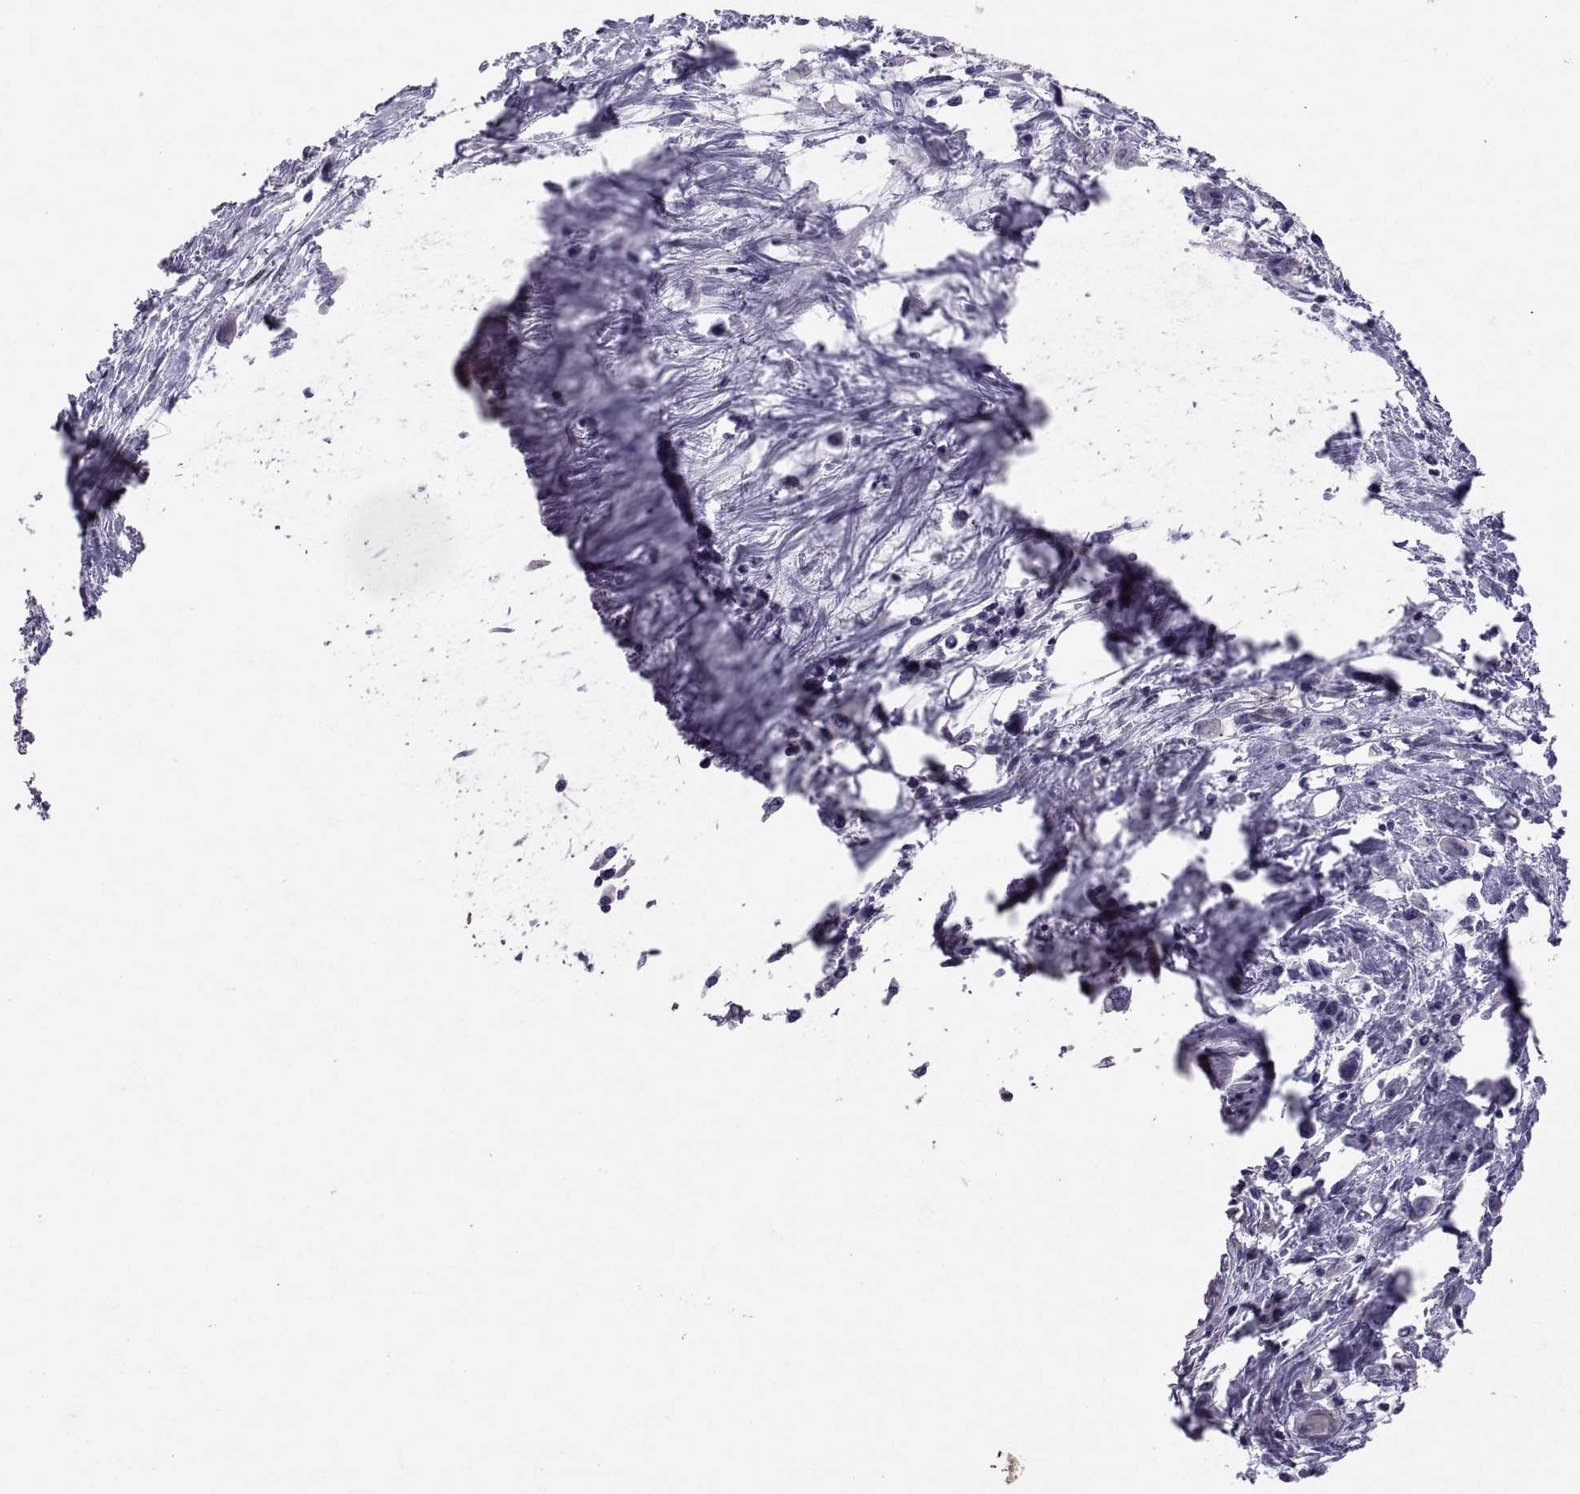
{"staining": {"intensity": "negative", "quantity": "none", "location": "none"}, "tissue": "stomach cancer", "cell_type": "Tumor cells", "image_type": "cancer", "snomed": [{"axis": "morphology", "description": "Adenocarcinoma, NOS"}, {"axis": "topography", "description": "Stomach, upper"}], "caption": "The image demonstrates no staining of tumor cells in adenocarcinoma (stomach).", "gene": "PTN", "patient": {"sex": "male", "age": 75}}